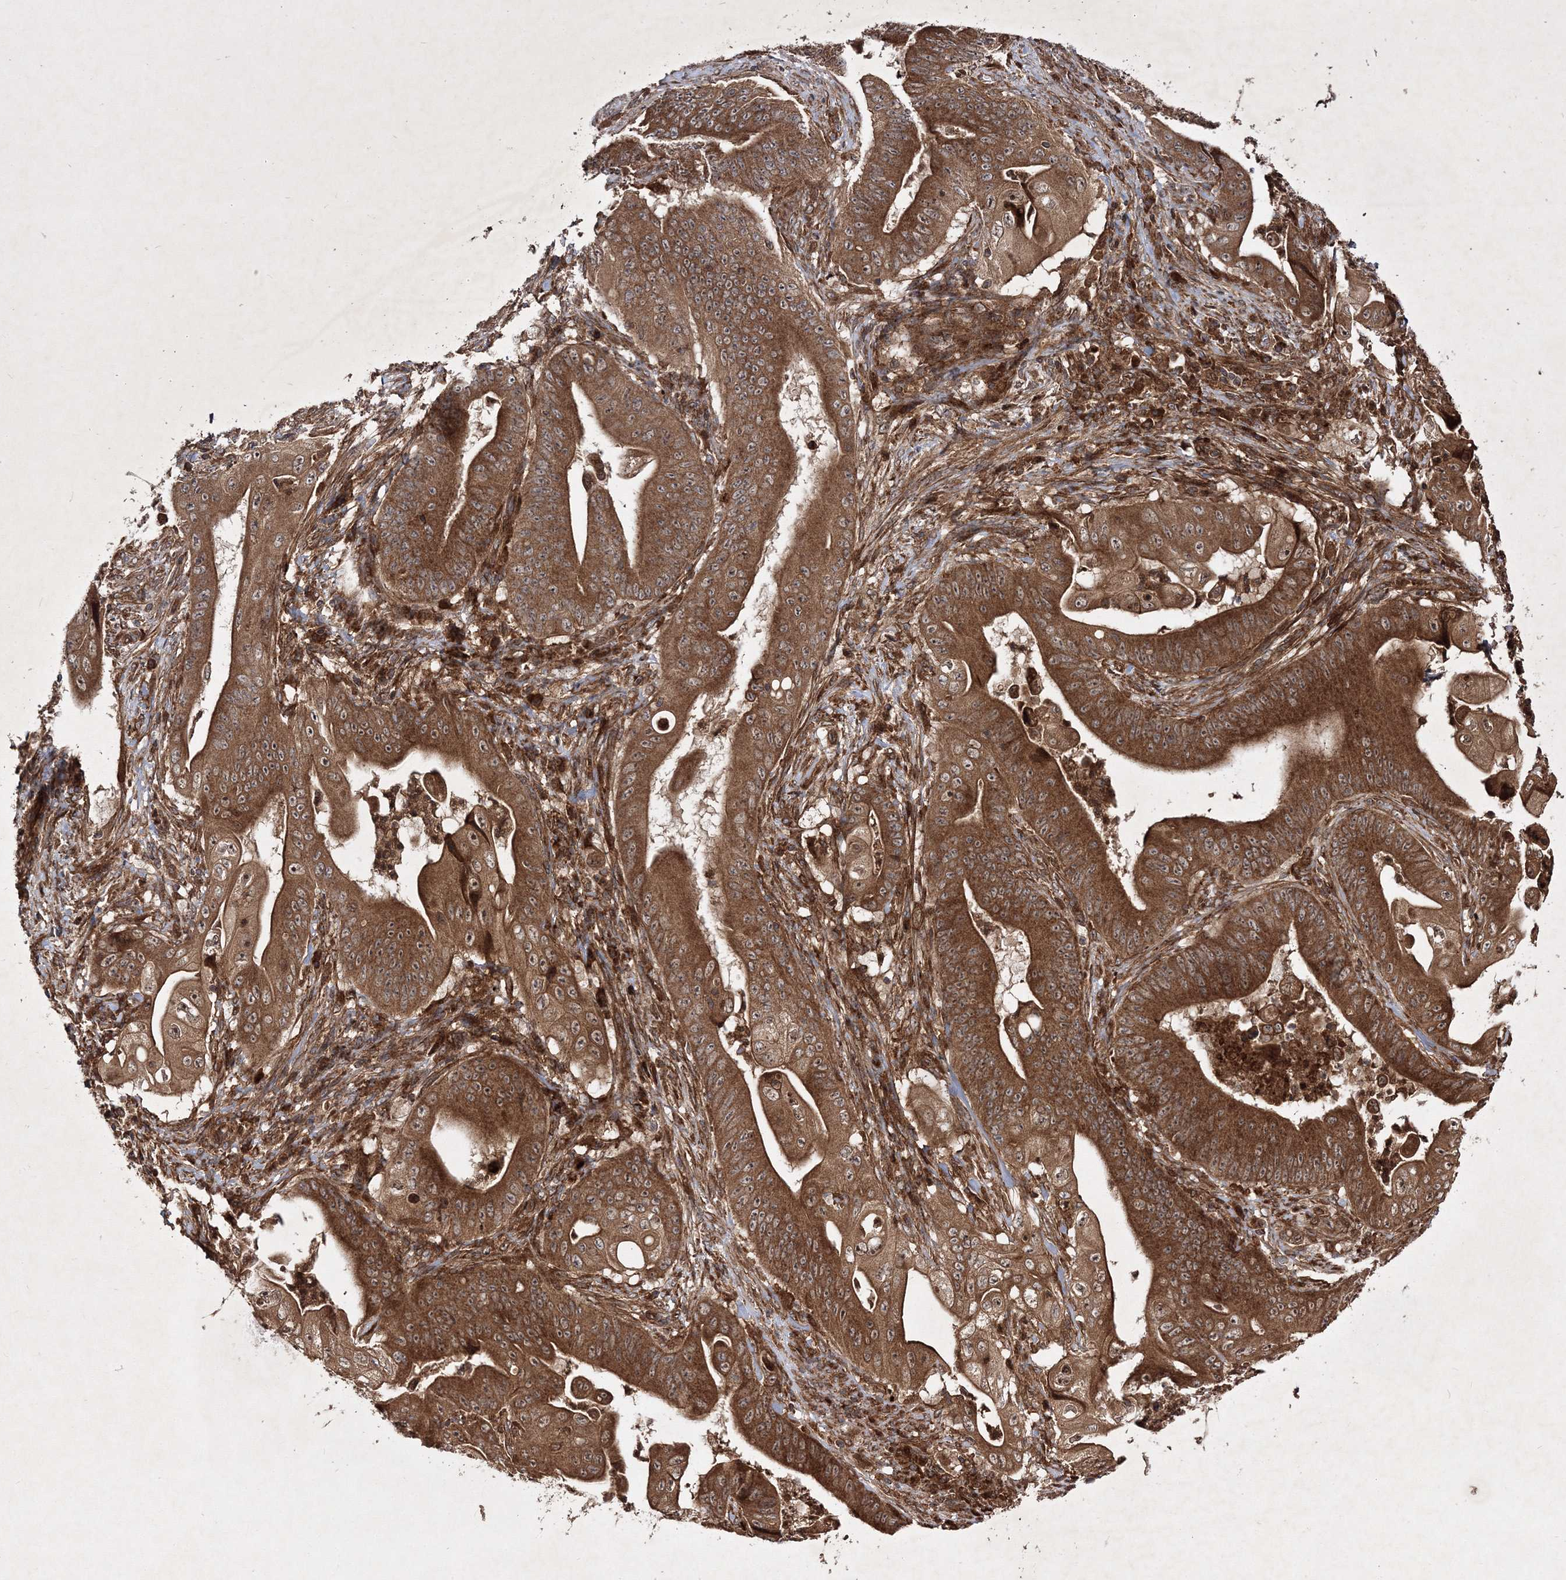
{"staining": {"intensity": "strong", "quantity": ">75%", "location": "cytoplasmic/membranous,nuclear"}, "tissue": "stomach cancer", "cell_type": "Tumor cells", "image_type": "cancer", "snomed": [{"axis": "morphology", "description": "Adenocarcinoma, NOS"}, {"axis": "topography", "description": "Stomach"}], "caption": "Stomach cancer (adenocarcinoma) was stained to show a protein in brown. There is high levels of strong cytoplasmic/membranous and nuclear positivity in about >75% of tumor cells. The staining was performed using DAB (3,3'-diaminobenzidine) to visualize the protein expression in brown, while the nuclei were stained in blue with hematoxylin (Magnification: 20x).", "gene": "DNAJC13", "patient": {"sex": "female", "age": 73}}